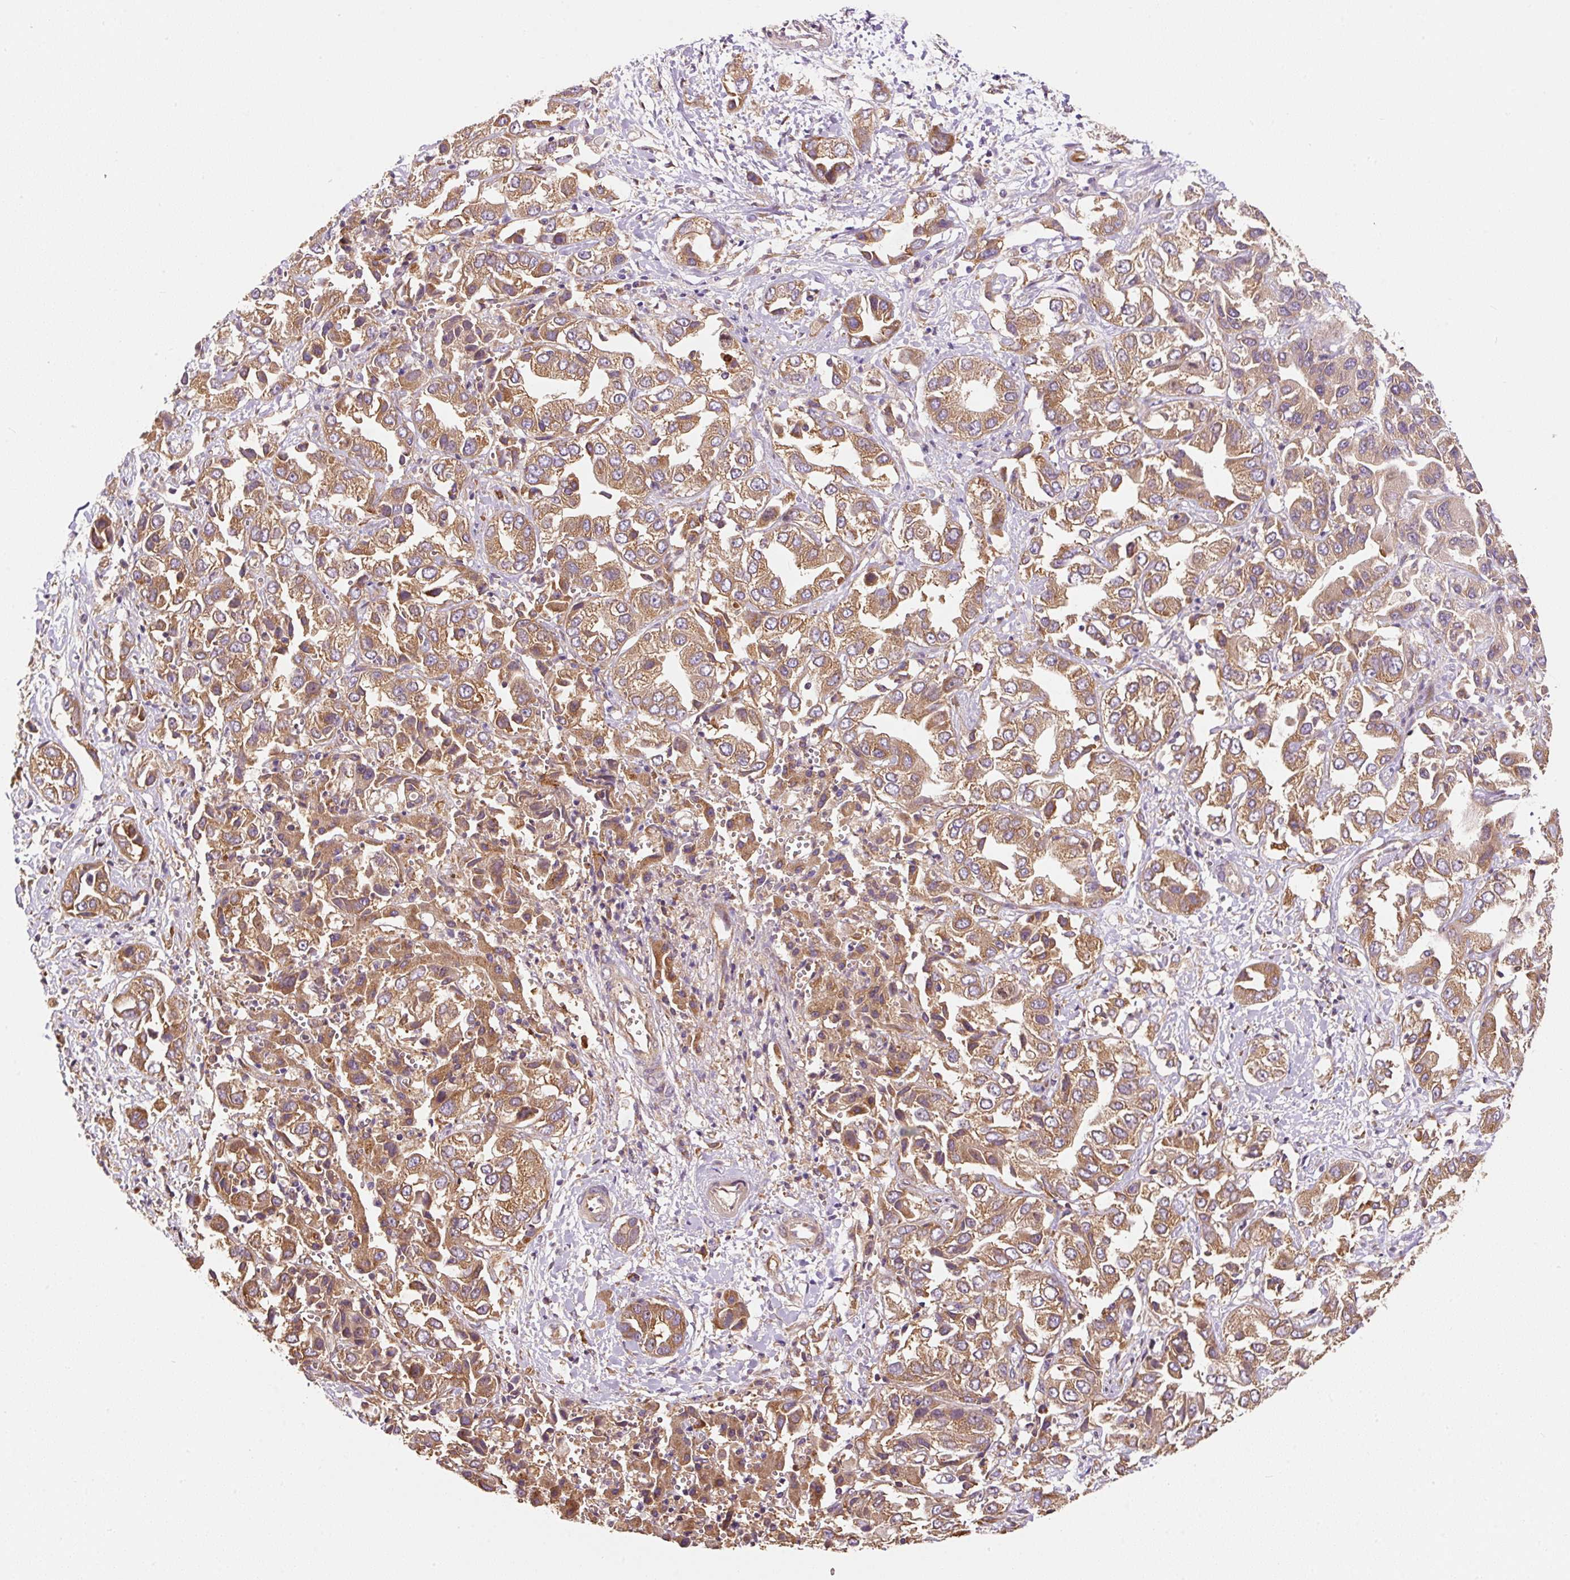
{"staining": {"intensity": "moderate", "quantity": ">75%", "location": "cytoplasmic/membranous"}, "tissue": "liver cancer", "cell_type": "Tumor cells", "image_type": "cancer", "snomed": [{"axis": "morphology", "description": "Cholangiocarcinoma"}, {"axis": "topography", "description": "Liver"}], "caption": "A medium amount of moderate cytoplasmic/membranous staining is appreciated in about >75% of tumor cells in liver cancer (cholangiocarcinoma) tissue. The staining was performed using DAB to visualize the protein expression in brown, while the nuclei were stained in blue with hematoxylin (Magnification: 20x).", "gene": "EIF2S2", "patient": {"sex": "female", "age": 52}}